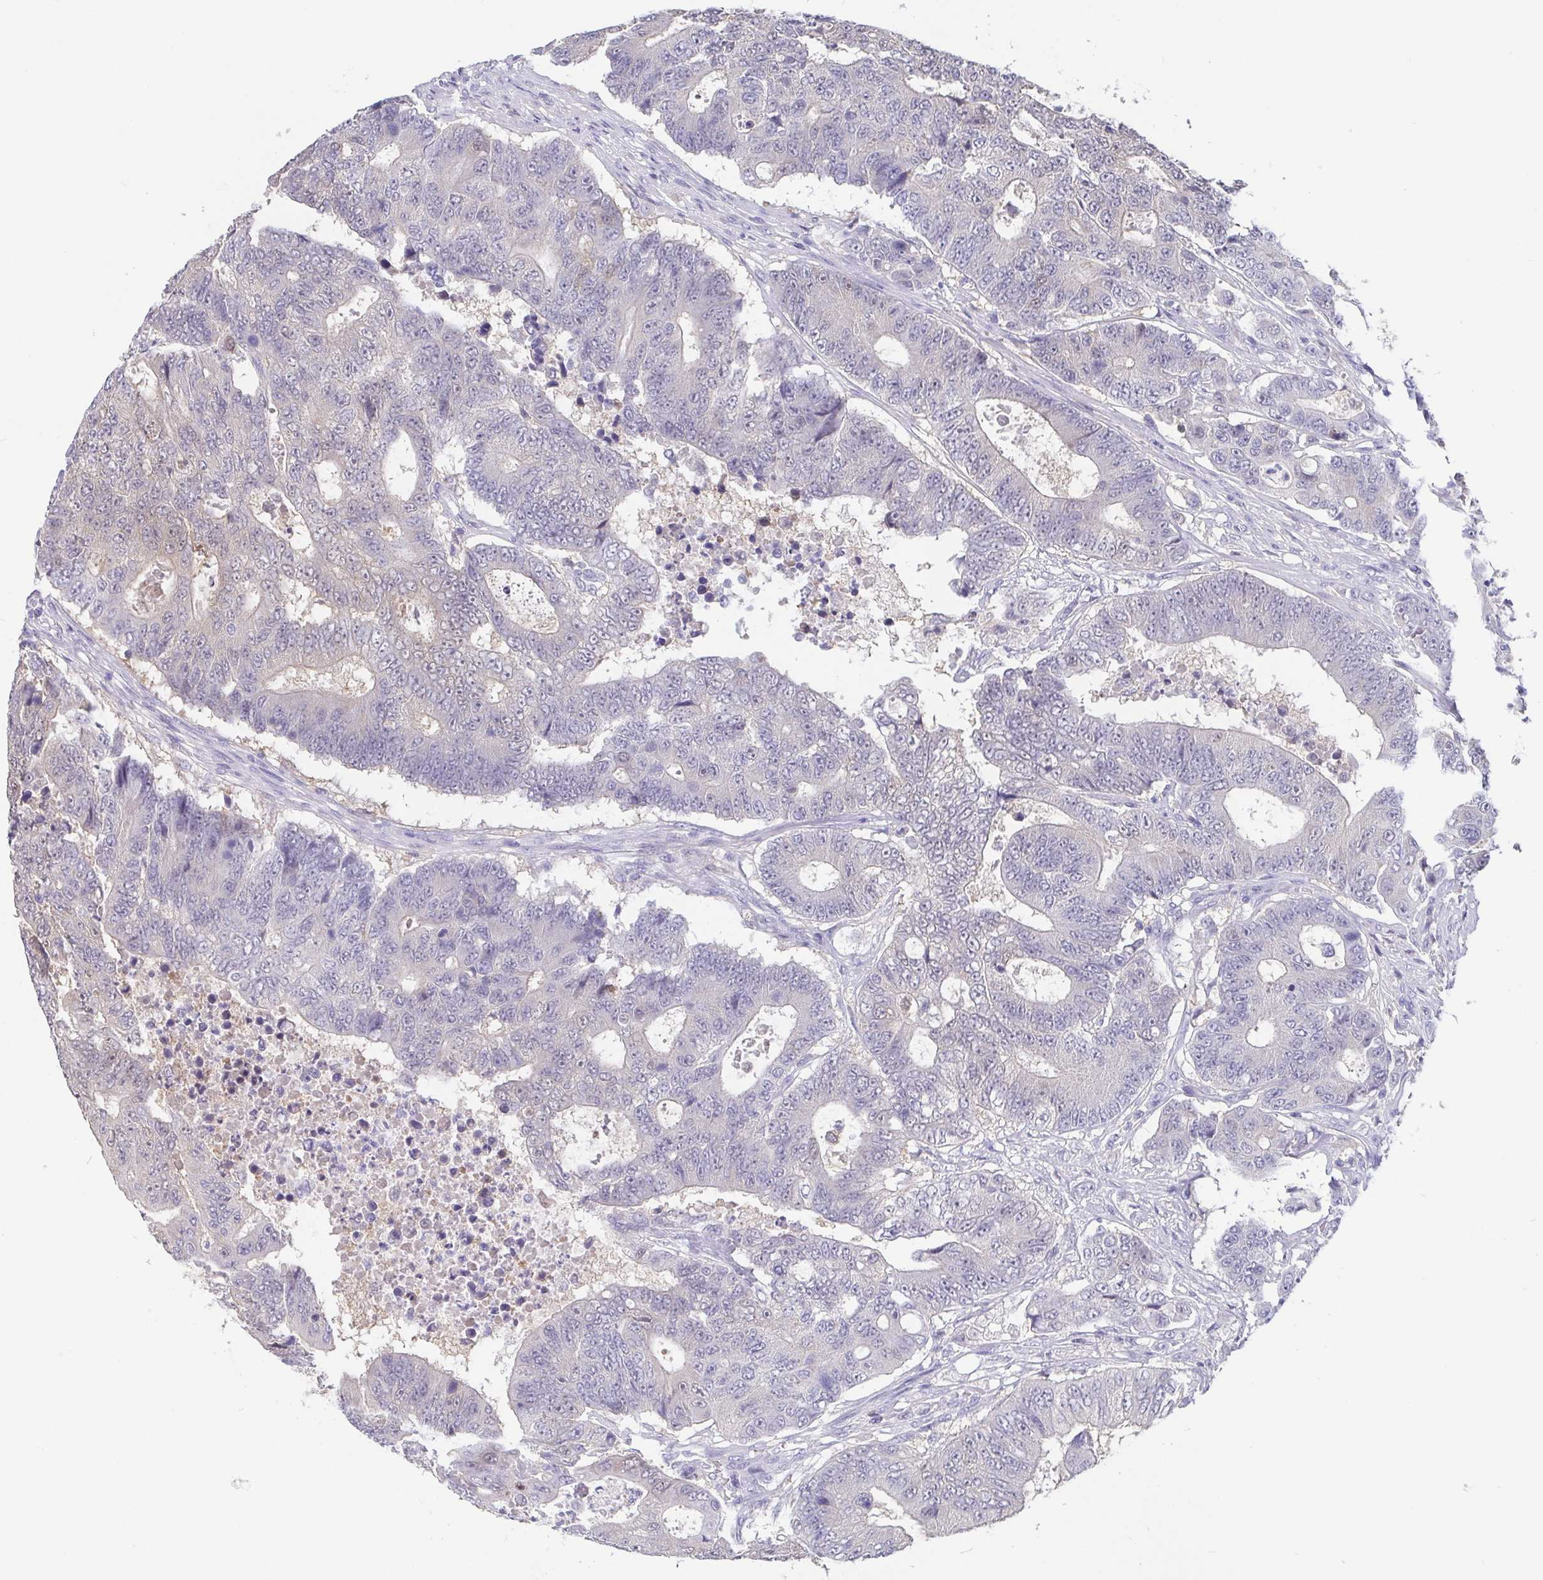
{"staining": {"intensity": "negative", "quantity": "none", "location": "none"}, "tissue": "colorectal cancer", "cell_type": "Tumor cells", "image_type": "cancer", "snomed": [{"axis": "morphology", "description": "Adenocarcinoma, NOS"}, {"axis": "topography", "description": "Colon"}], "caption": "High power microscopy histopathology image of an IHC photomicrograph of colorectal cancer (adenocarcinoma), revealing no significant staining in tumor cells.", "gene": "IDH1", "patient": {"sex": "female", "age": 48}}